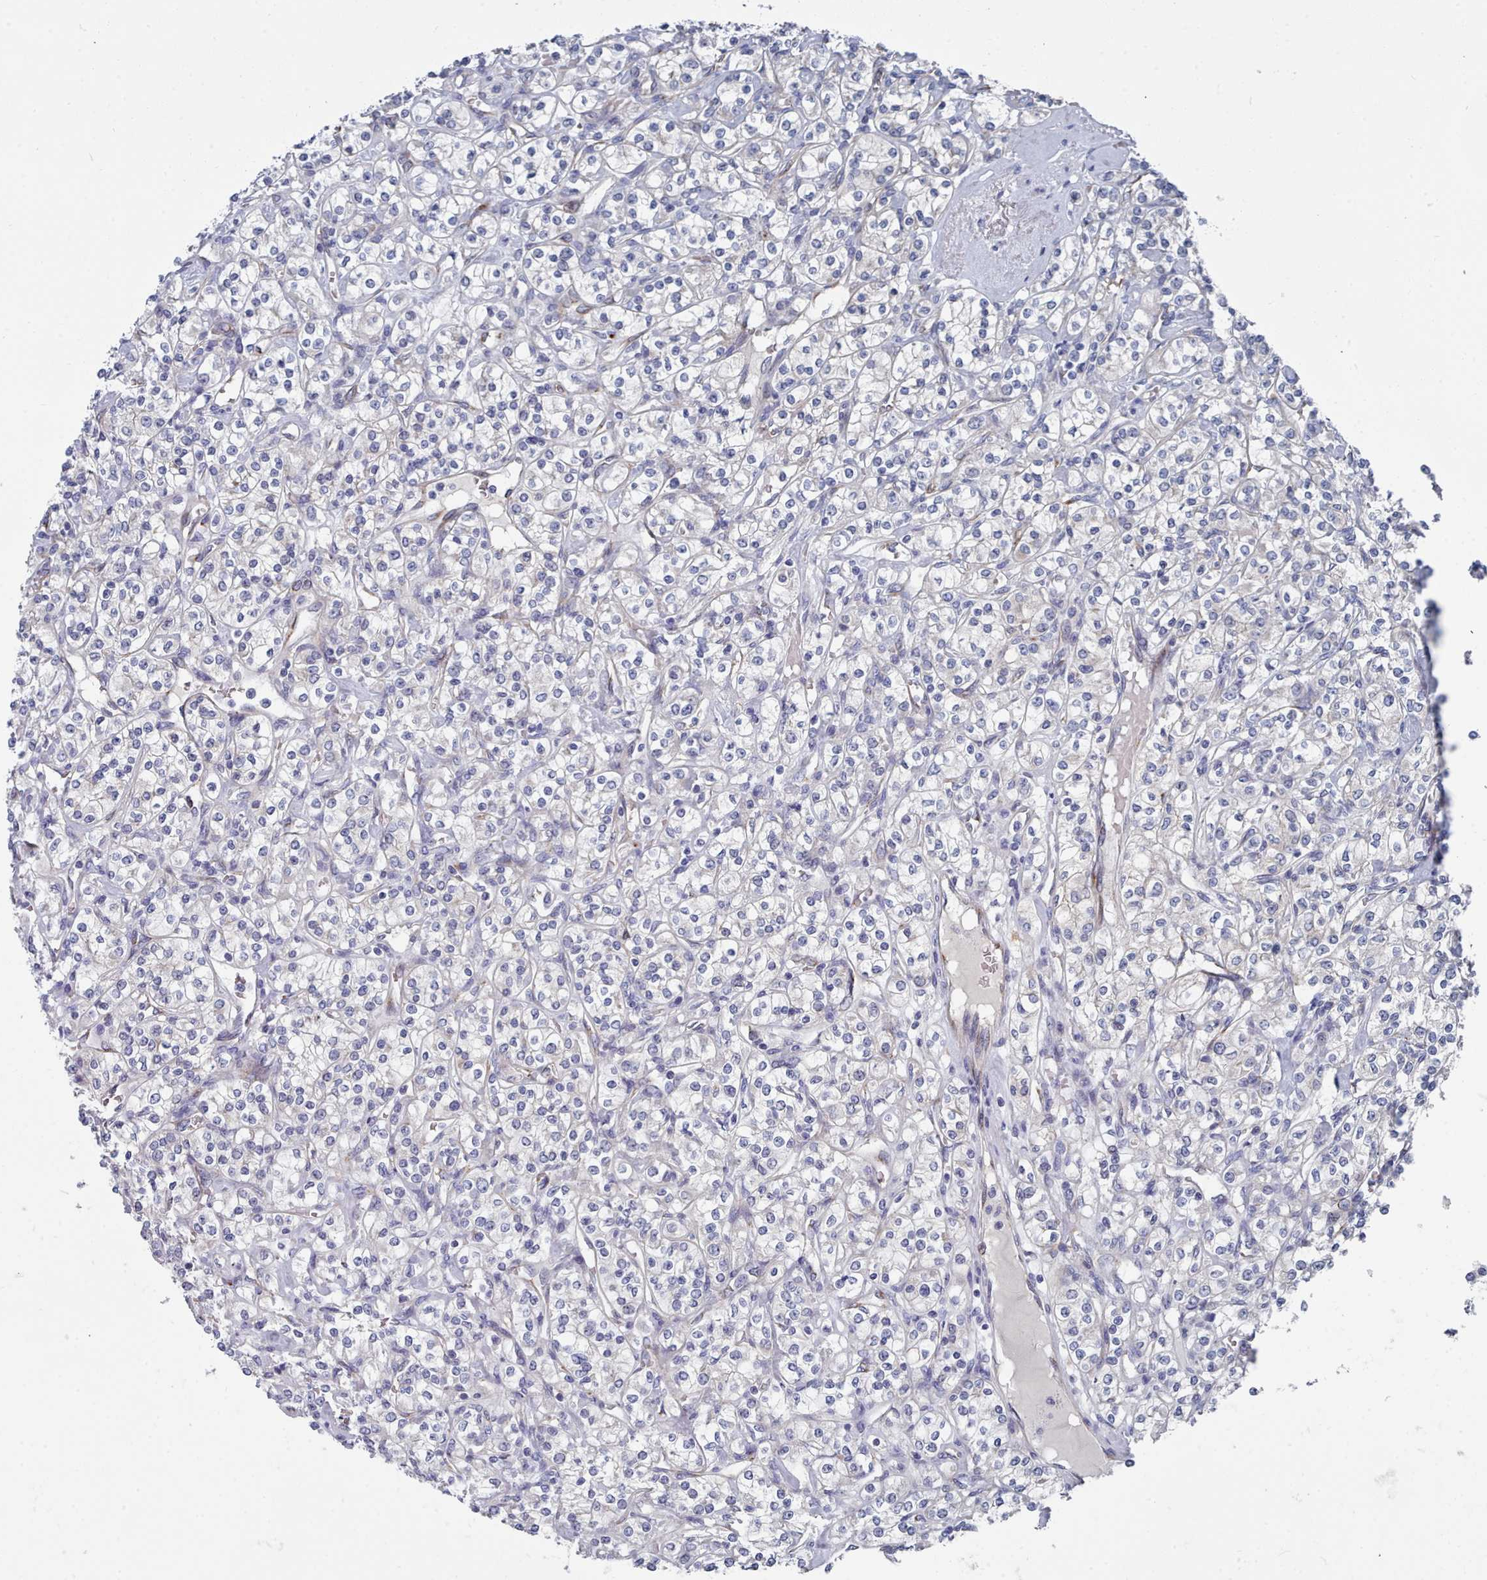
{"staining": {"intensity": "negative", "quantity": "none", "location": "none"}, "tissue": "renal cancer", "cell_type": "Tumor cells", "image_type": "cancer", "snomed": [{"axis": "morphology", "description": "Adenocarcinoma, NOS"}, {"axis": "topography", "description": "Kidney"}], "caption": "Photomicrograph shows no protein positivity in tumor cells of renal cancer tissue.", "gene": "PDE4C", "patient": {"sex": "male", "age": 77}}